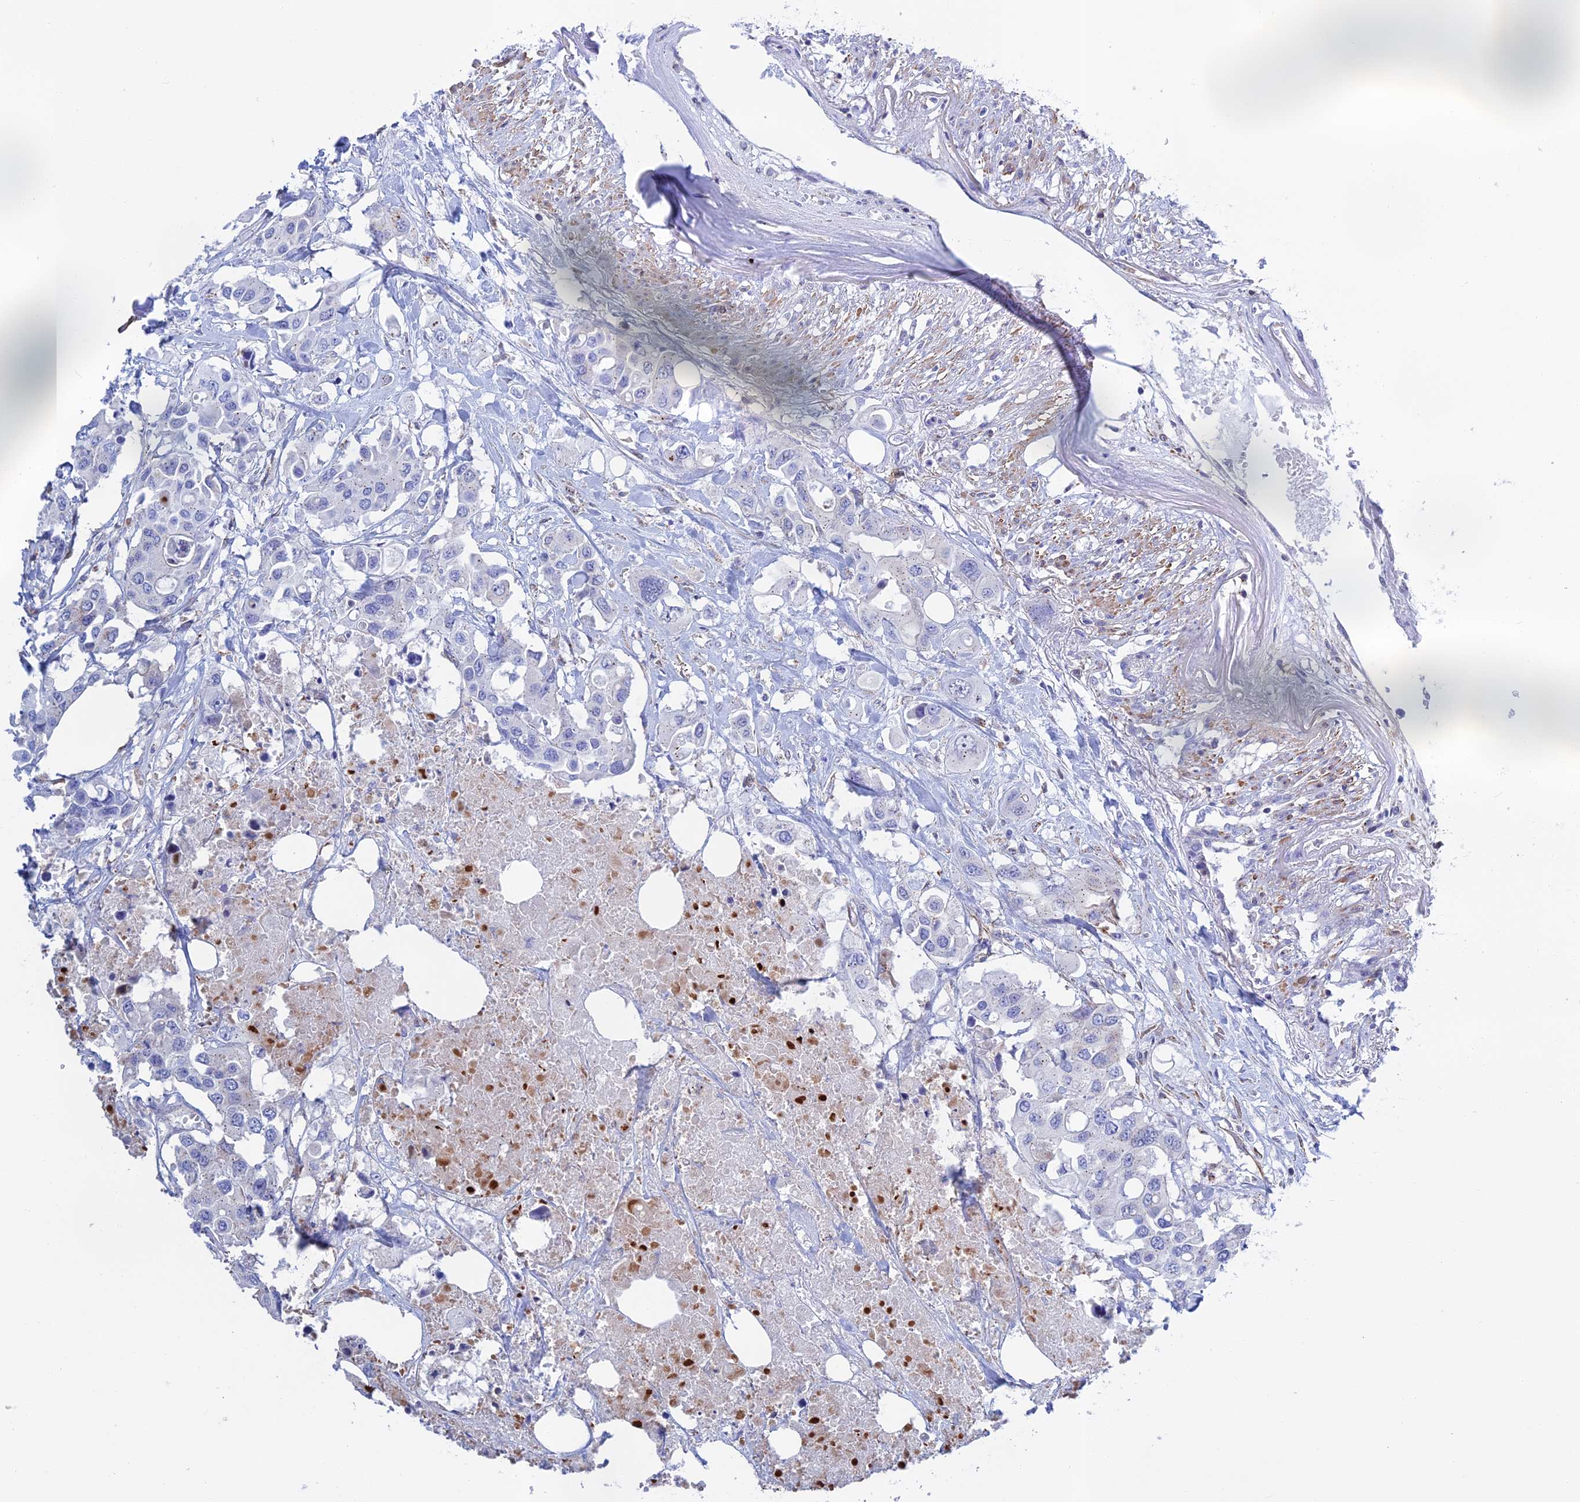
{"staining": {"intensity": "negative", "quantity": "none", "location": "none"}, "tissue": "colorectal cancer", "cell_type": "Tumor cells", "image_type": "cancer", "snomed": [{"axis": "morphology", "description": "Adenocarcinoma, NOS"}, {"axis": "topography", "description": "Colon"}], "caption": "Tumor cells show no significant protein staining in colorectal cancer (adenocarcinoma). Nuclei are stained in blue.", "gene": "LYPD5", "patient": {"sex": "male", "age": 77}}